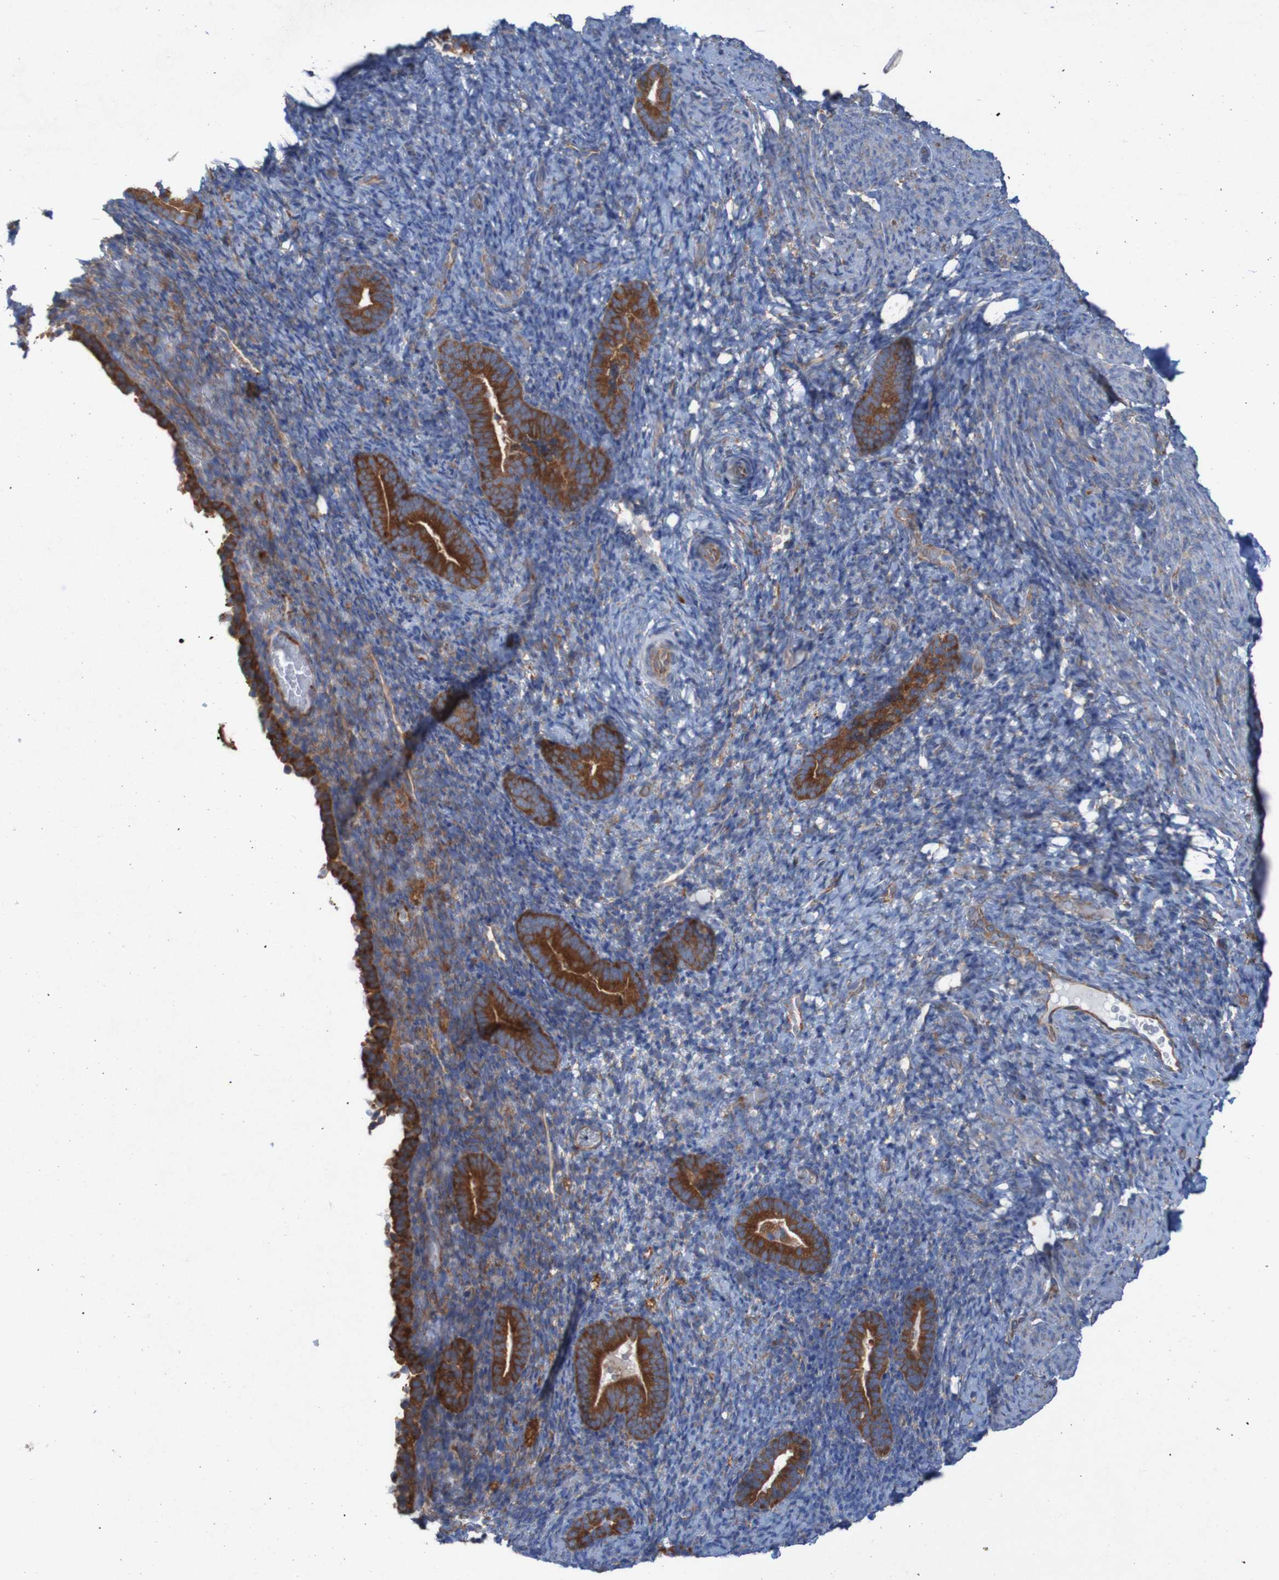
{"staining": {"intensity": "weak", "quantity": "25%-75%", "location": "cytoplasmic/membranous"}, "tissue": "endometrium", "cell_type": "Cells in endometrial stroma", "image_type": "normal", "snomed": [{"axis": "morphology", "description": "Normal tissue, NOS"}, {"axis": "topography", "description": "Endometrium"}], "caption": "An image of endometrium stained for a protein reveals weak cytoplasmic/membranous brown staining in cells in endometrial stroma. The protein of interest is shown in brown color, while the nuclei are stained blue.", "gene": "RPL10L", "patient": {"sex": "female", "age": 51}}